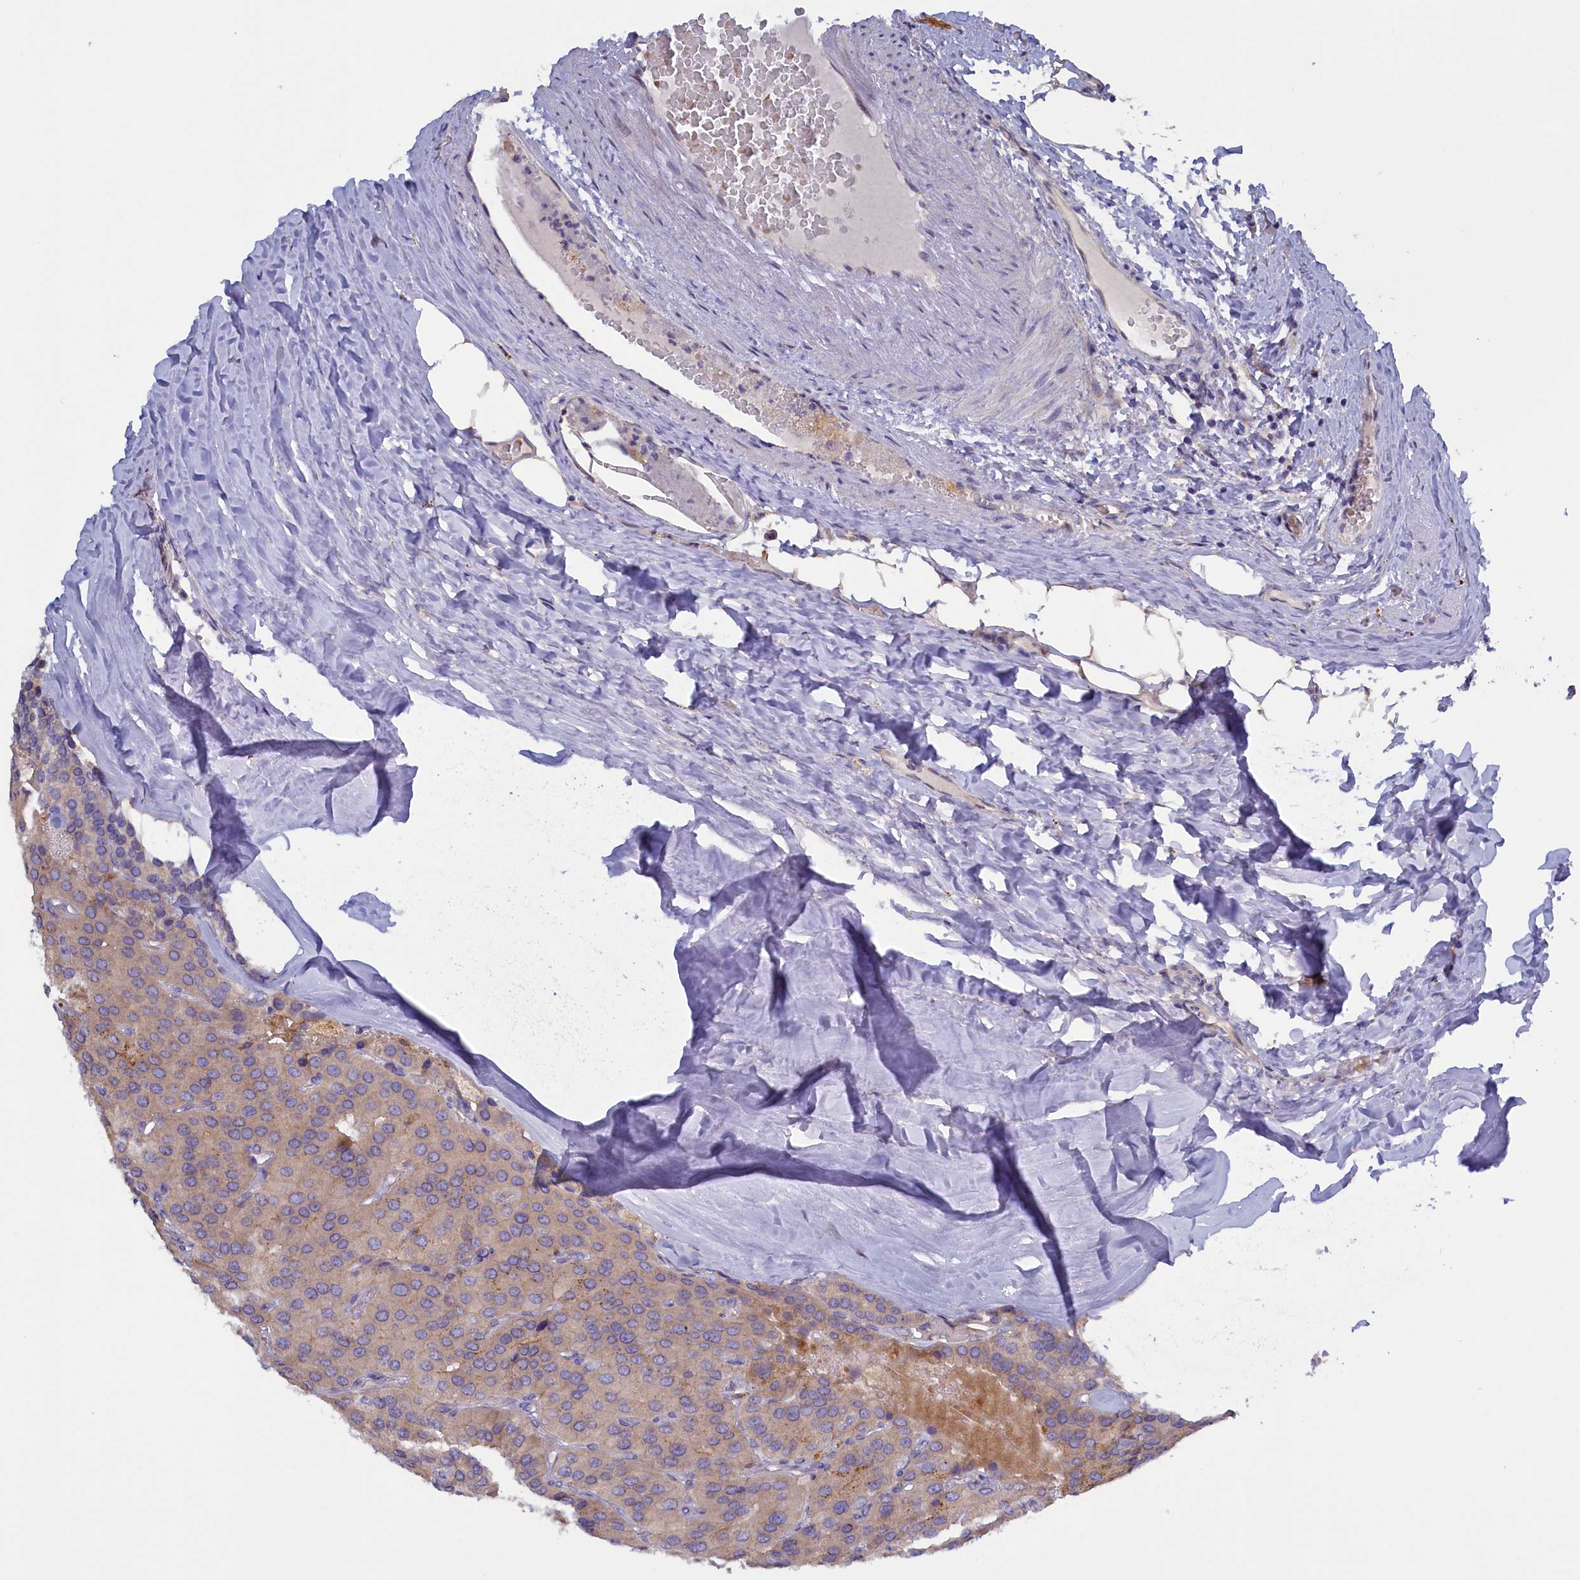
{"staining": {"intensity": "weak", "quantity": "<25%", "location": "cytoplasmic/membranous"}, "tissue": "parathyroid gland", "cell_type": "Glandular cells", "image_type": "normal", "snomed": [{"axis": "morphology", "description": "Normal tissue, NOS"}, {"axis": "morphology", "description": "Adenoma, NOS"}, {"axis": "topography", "description": "Parathyroid gland"}], "caption": "Glandular cells show no significant protein positivity in unremarkable parathyroid gland. (Brightfield microscopy of DAB (3,3'-diaminobenzidine) IHC at high magnification).", "gene": "HYKK", "patient": {"sex": "female", "age": 86}}